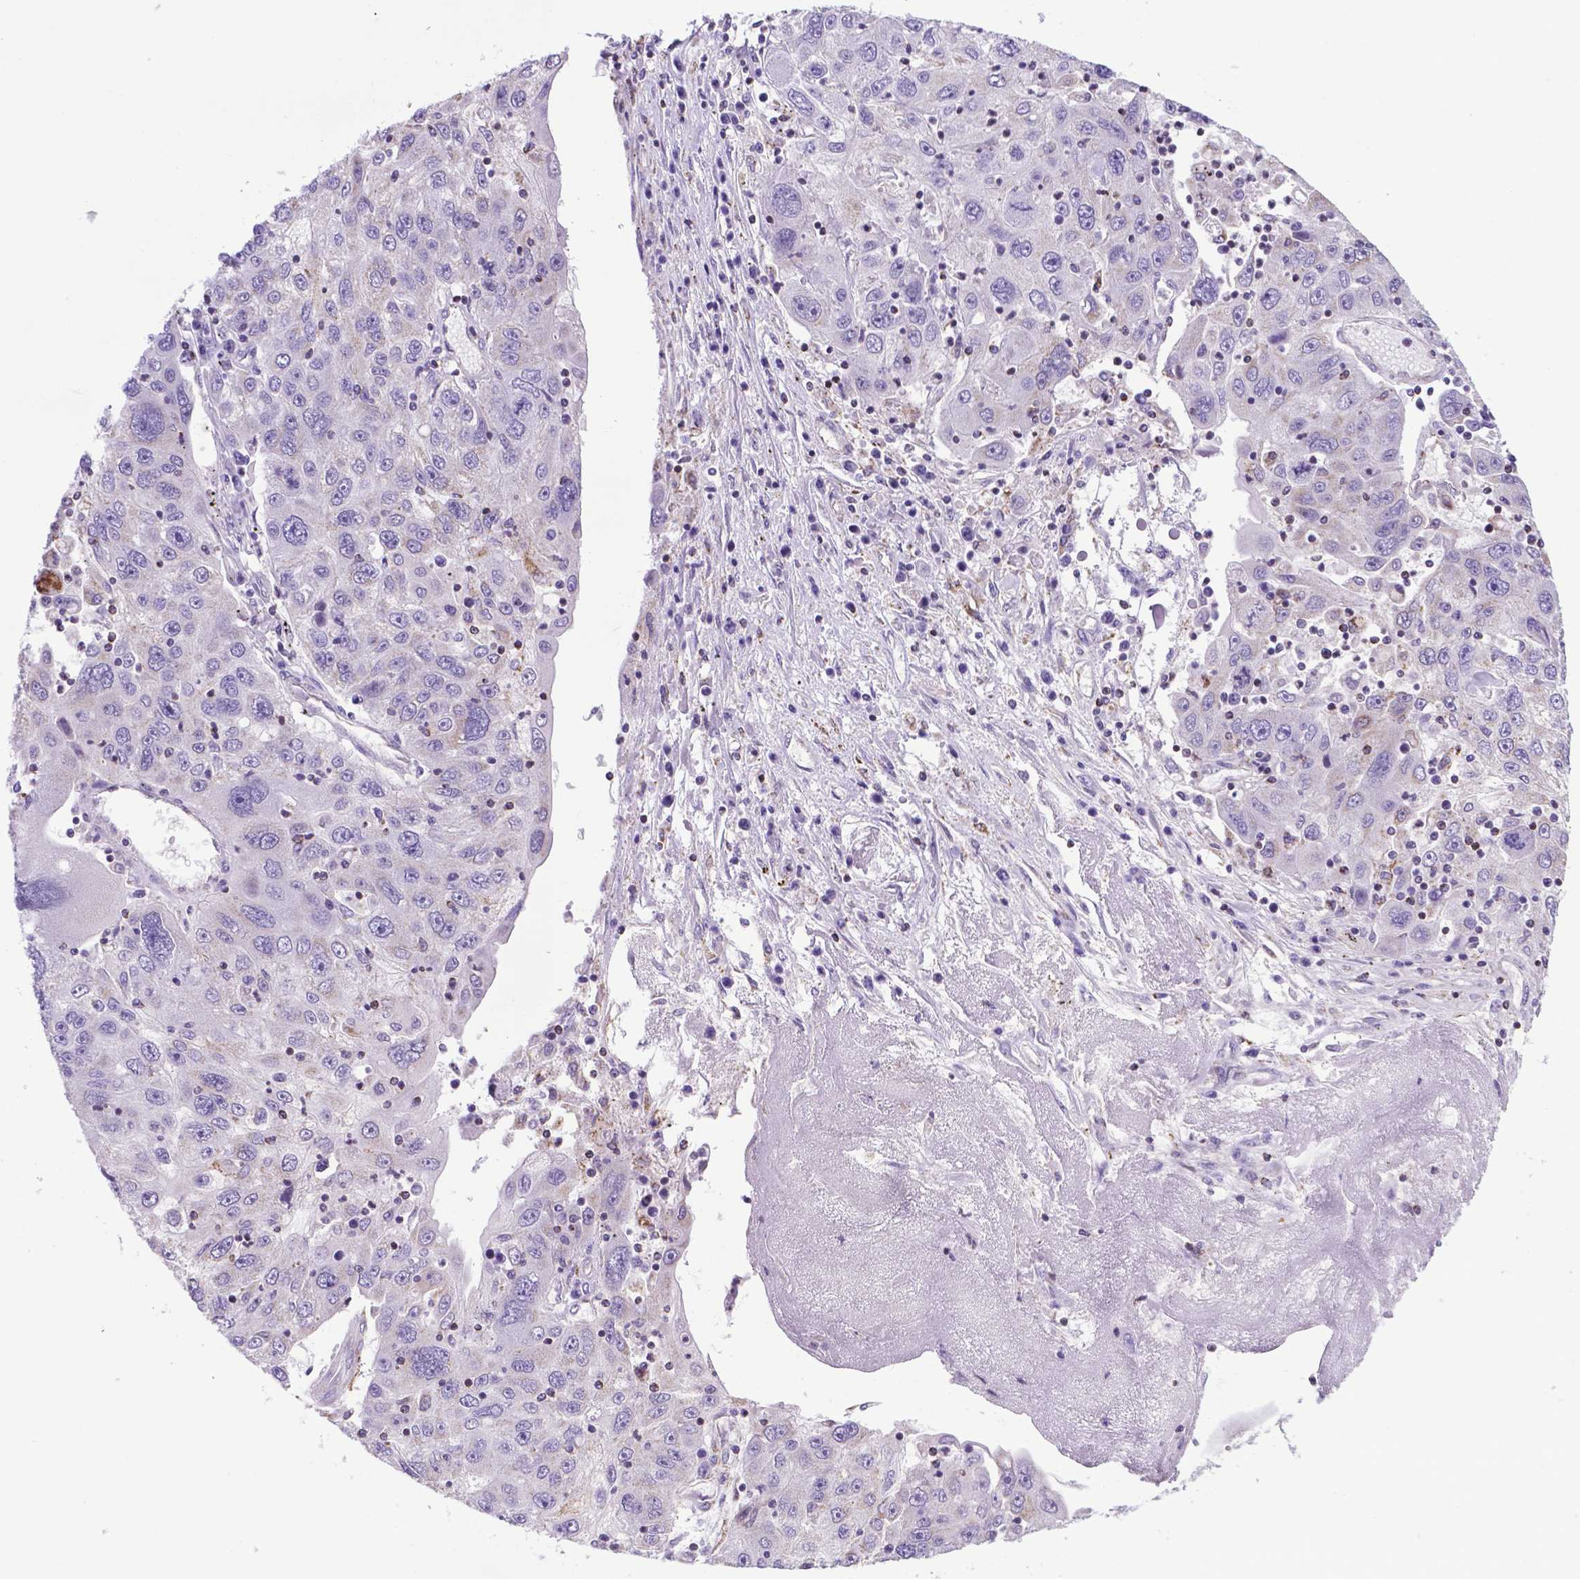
{"staining": {"intensity": "negative", "quantity": "none", "location": "none"}, "tissue": "stomach cancer", "cell_type": "Tumor cells", "image_type": "cancer", "snomed": [{"axis": "morphology", "description": "Adenocarcinoma, NOS"}, {"axis": "topography", "description": "Stomach"}], "caption": "This is a micrograph of immunohistochemistry staining of adenocarcinoma (stomach), which shows no expression in tumor cells. (DAB (3,3'-diaminobenzidine) immunohistochemistry (IHC) visualized using brightfield microscopy, high magnification).", "gene": "POU3F3", "patient": {"sex": "male", "age": 56}}